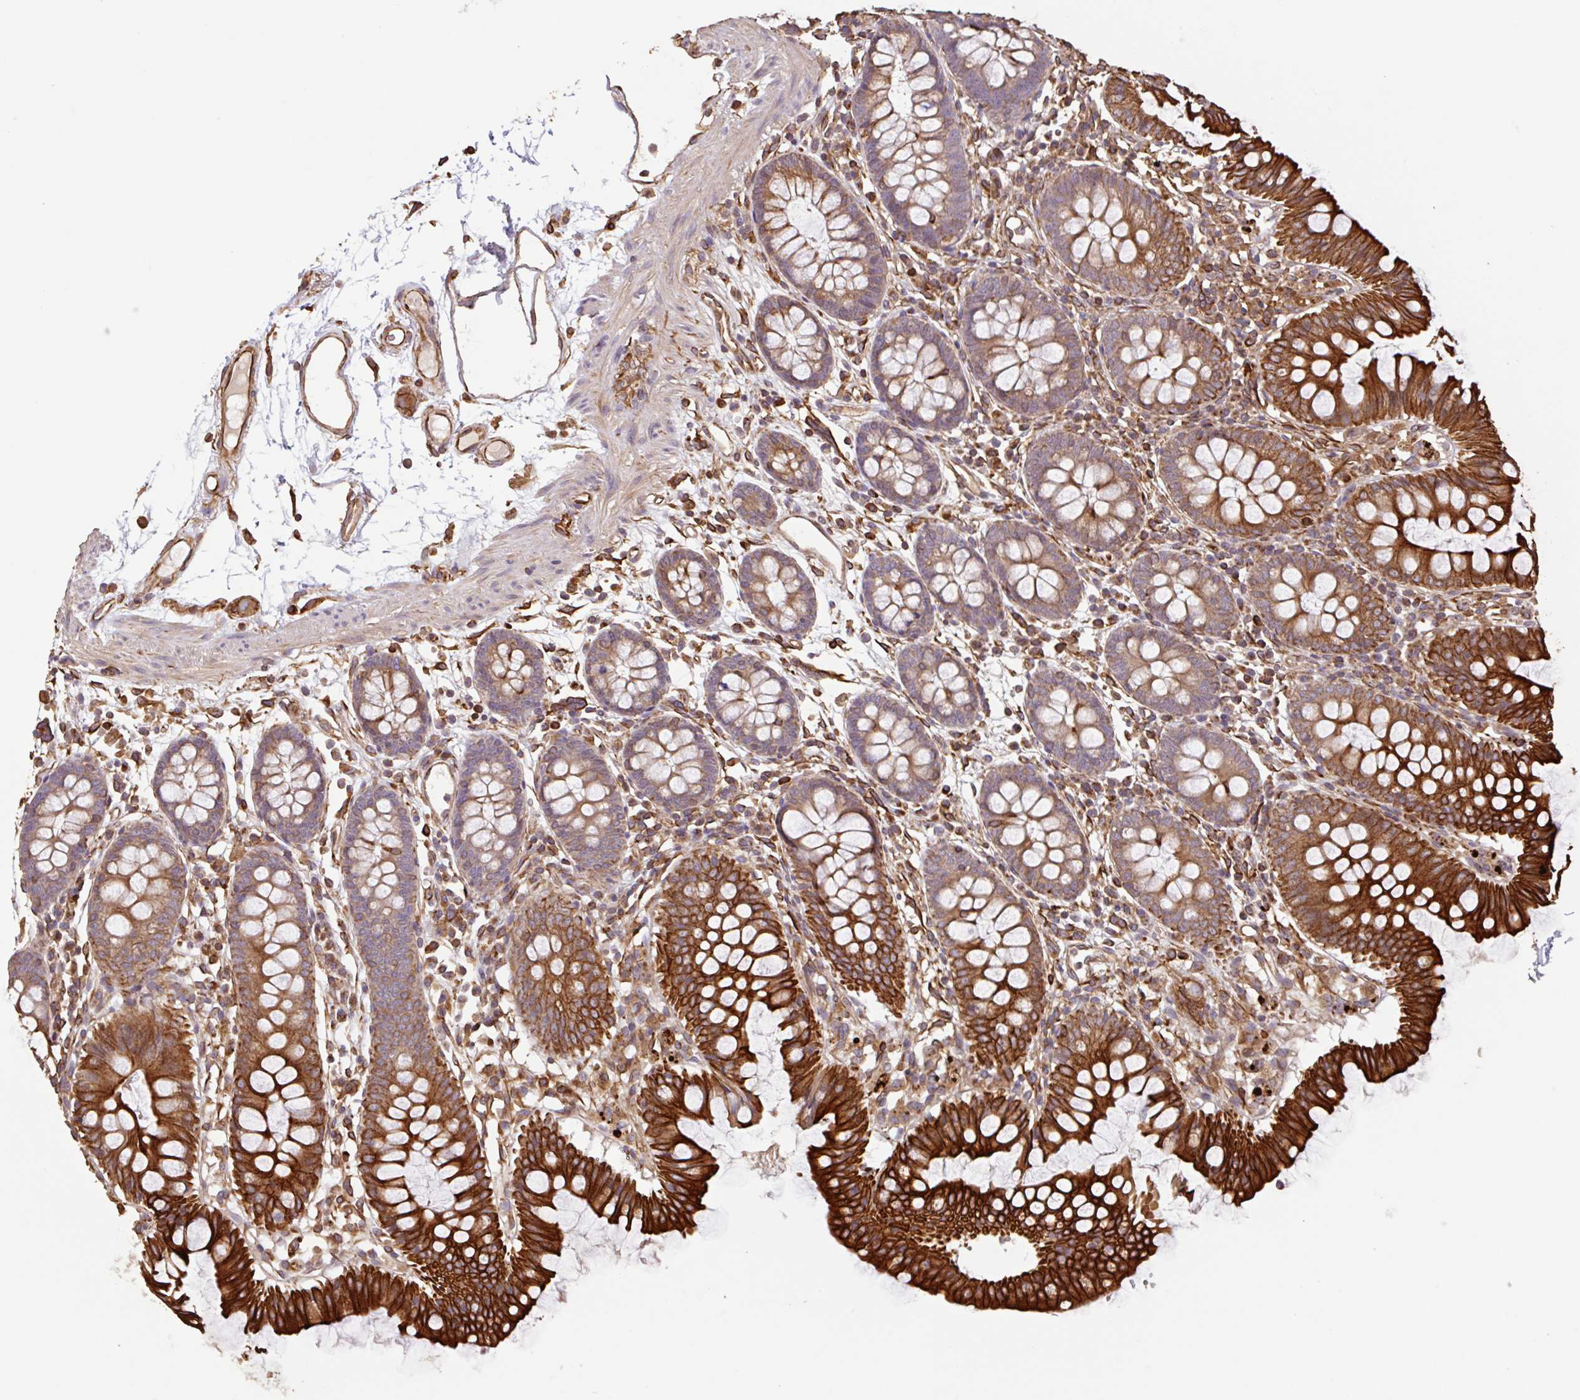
{"staining": {"intensity": "strong", "quantity": ">75%", "location": "cytoplasmic/membranous"}, "tissue": "colon", "cell_type": "Endothelial cells", "image_type": "normal", "snomed": [{"axis": "morphology", "description": "Normal tissue, NOS"}, {"axis": "topography", "description": "Colon"}], "caption": "A micrograph of human colon stained for a protein shows strong cytoplasmic/membranous brown staining in endothelial cells.", "gene": "ZNF790", "patient": {"sex": "female", "age": 84}}